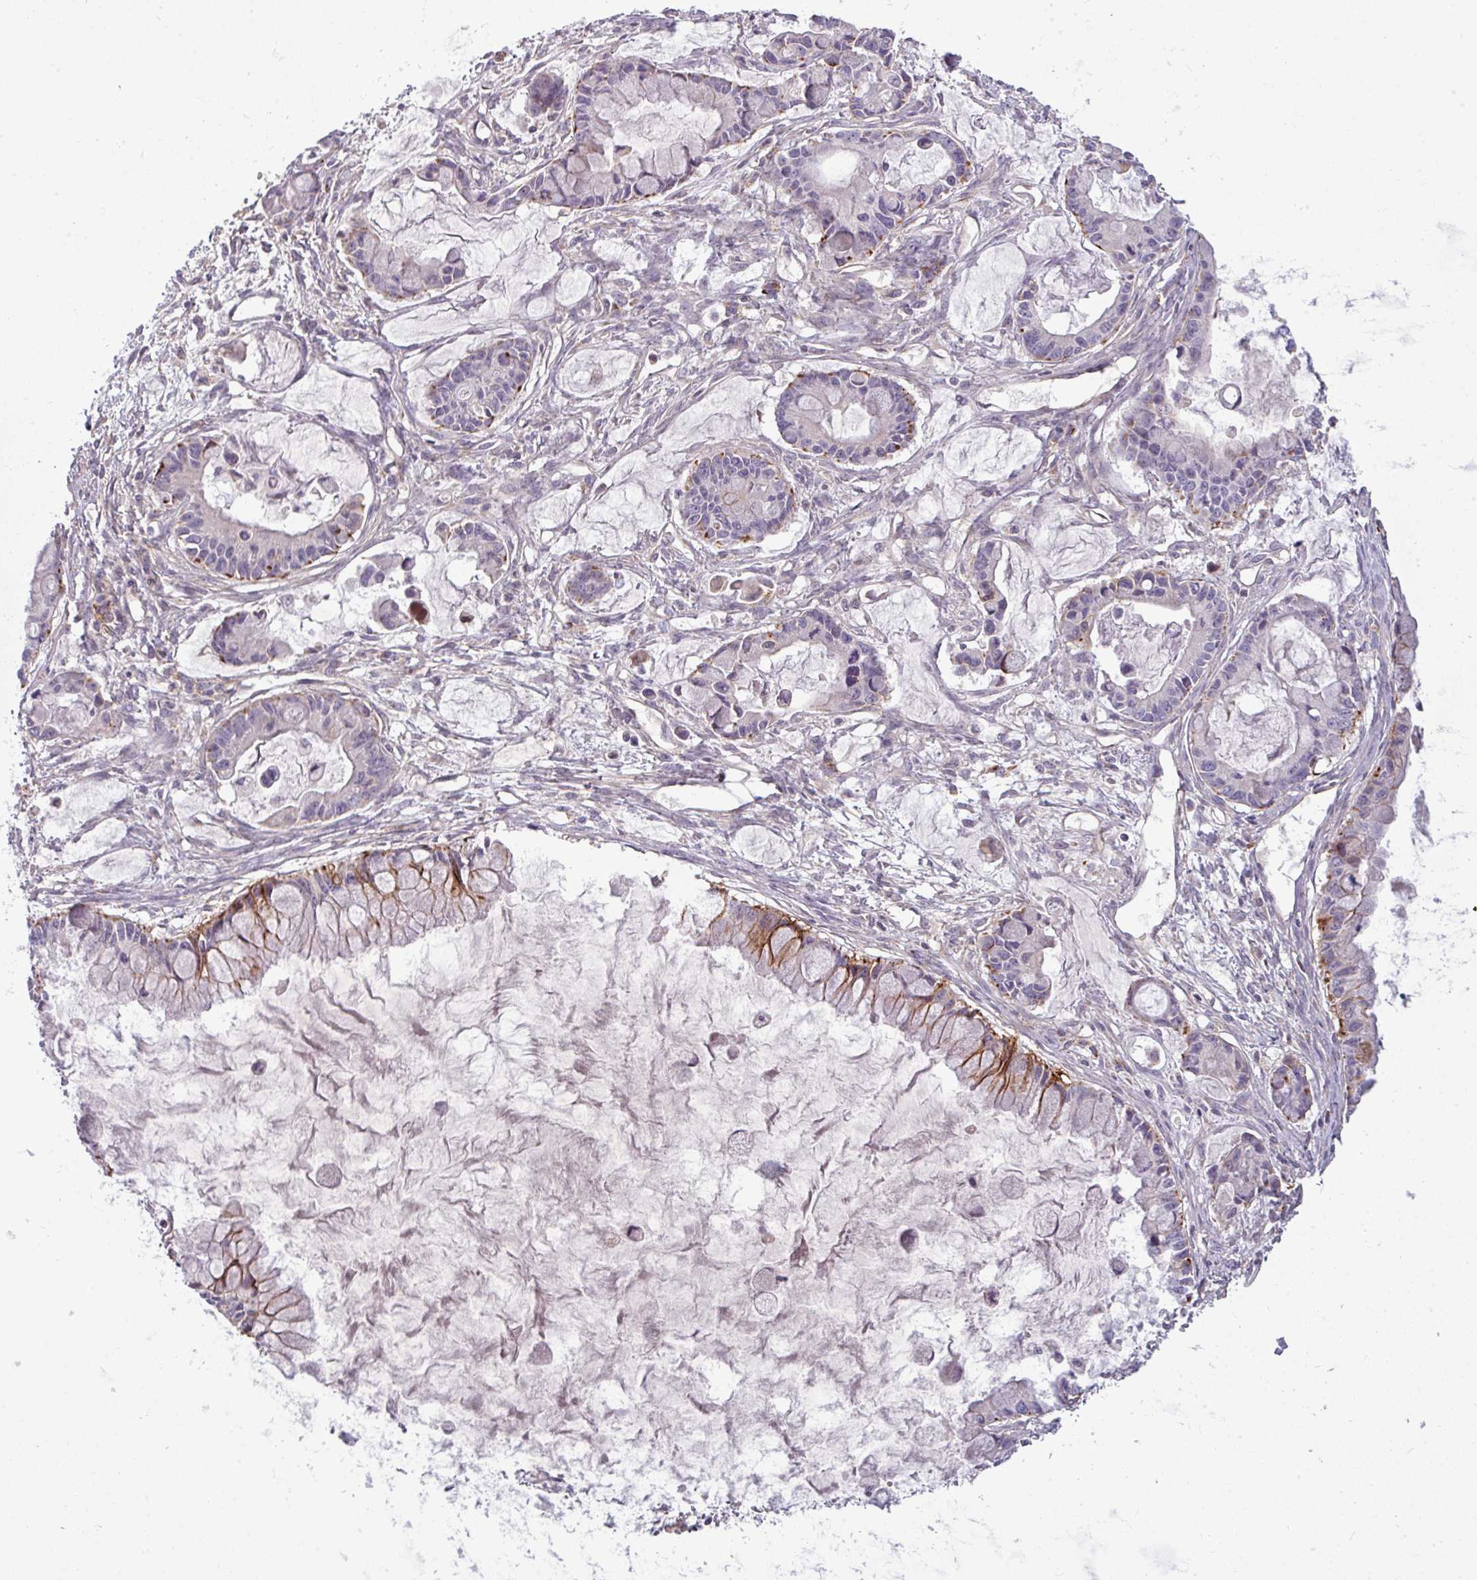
{"staining": {"intensity": "moderate", "quantity": "25%-75%", "location": "cytoplasmic/membranous"}, "tissue": "ovarian cancer", "cell_type": "Tumor cells", "image_type": "cancer", "snomed": [{"axis": "morphology", "description": "Cystadenocarcinoma, mucinous, NOS"}, {"axis": "topography", "description": "Ovary"}], "caption": "Immunohistochemical staining of human ovarian cancer (mucinous cystadenocarcinoma) shows moderate cytoplasmic/membranous protein staining in approximately 25%-75% of tumor cells.", "gene": "ZNF35", "patient": {"sex": "female", "age": 63}}